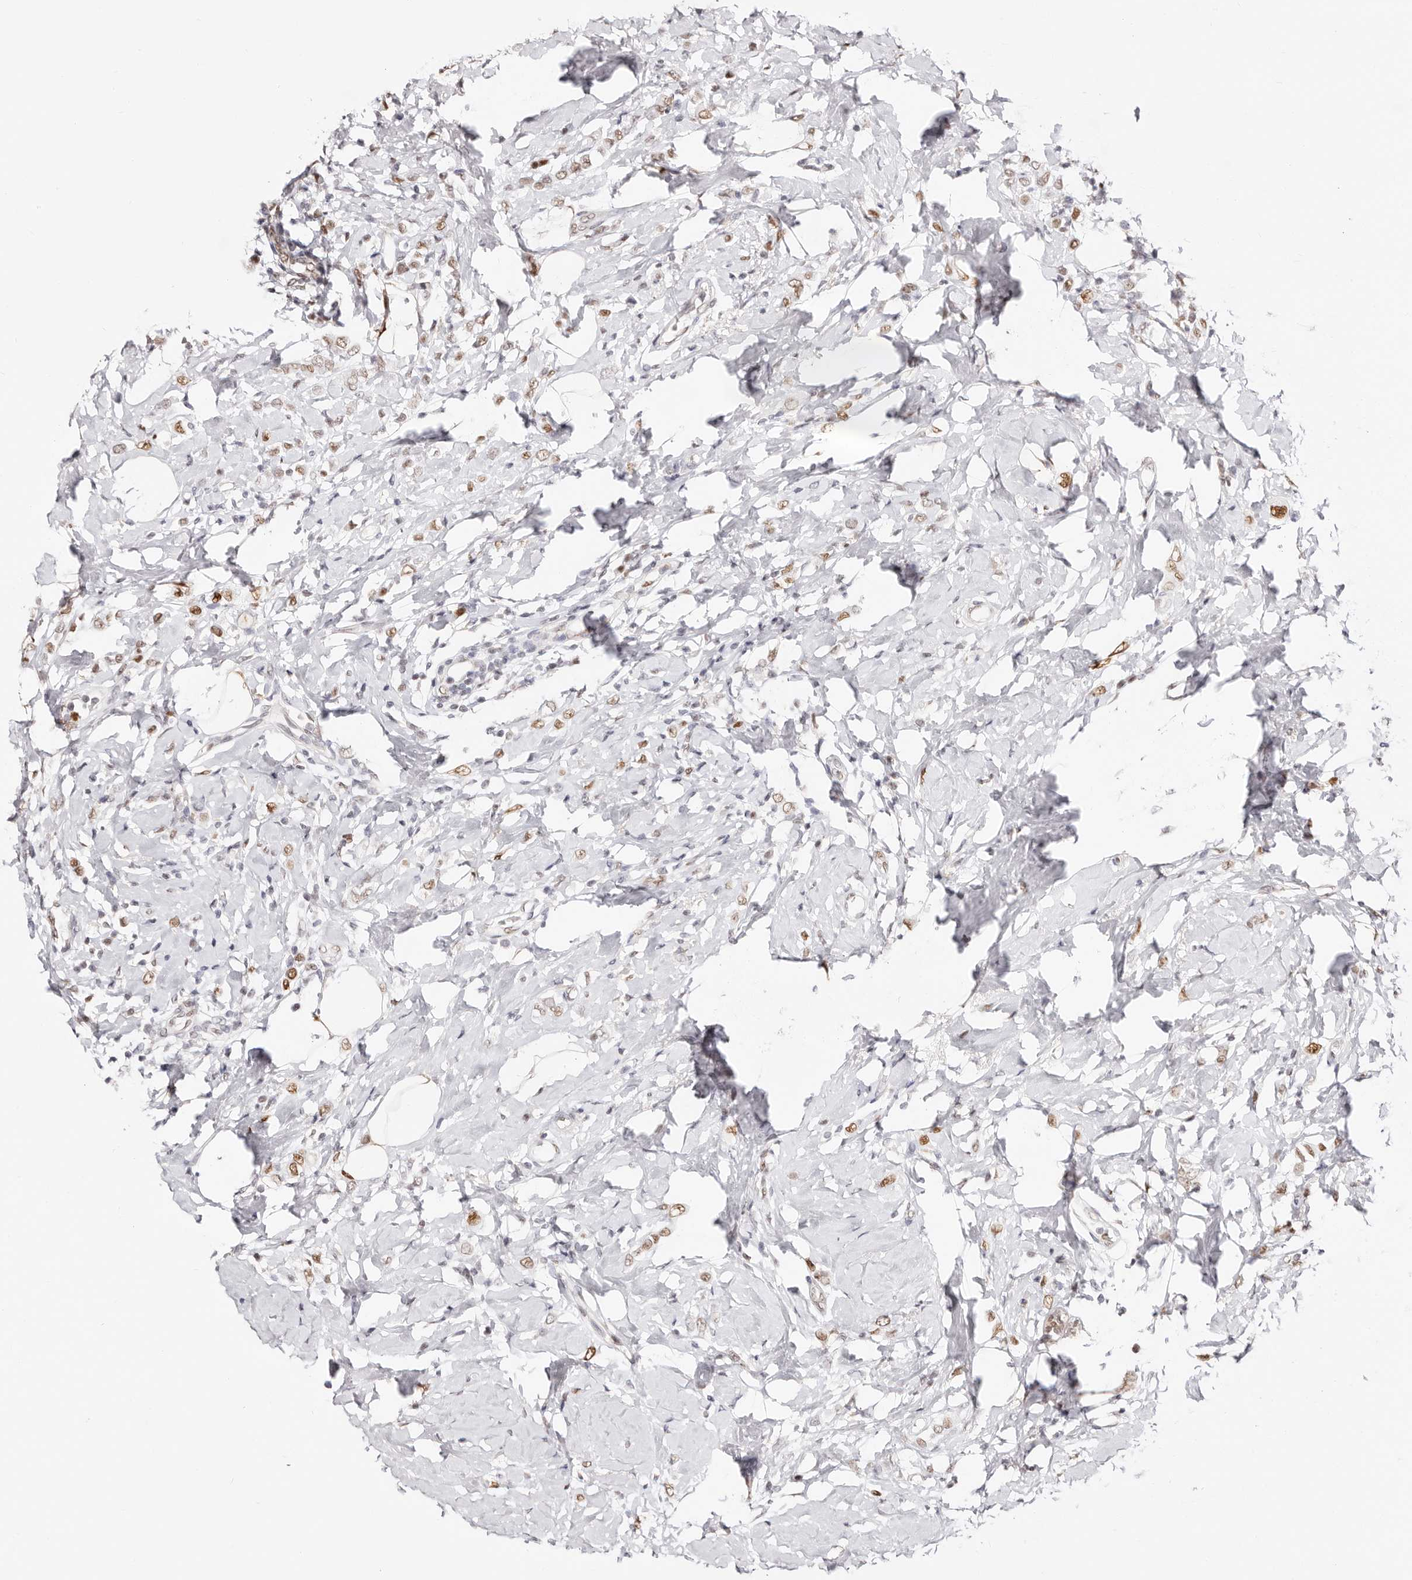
{"staining": {"intensity": "moderate", "quantity": ">75%", "location": "nuclear"}, "tissue": "breast cancer", "cell_type": "Tumor cells", "image_type": "cancer", "snomed": [{"axis": "morphology", "description": "Lobular carcinoma"}, {"axis": "topography", "description": "Breast"}], "caption": "Human breast cancer (lobular carcinoma) stained for a protein (brown) demonstrates moderate nuclear positive expression in approximately >75% of tumor cells.", "gene": "TKT", "patient": {"sex": "female", "age": 47}}